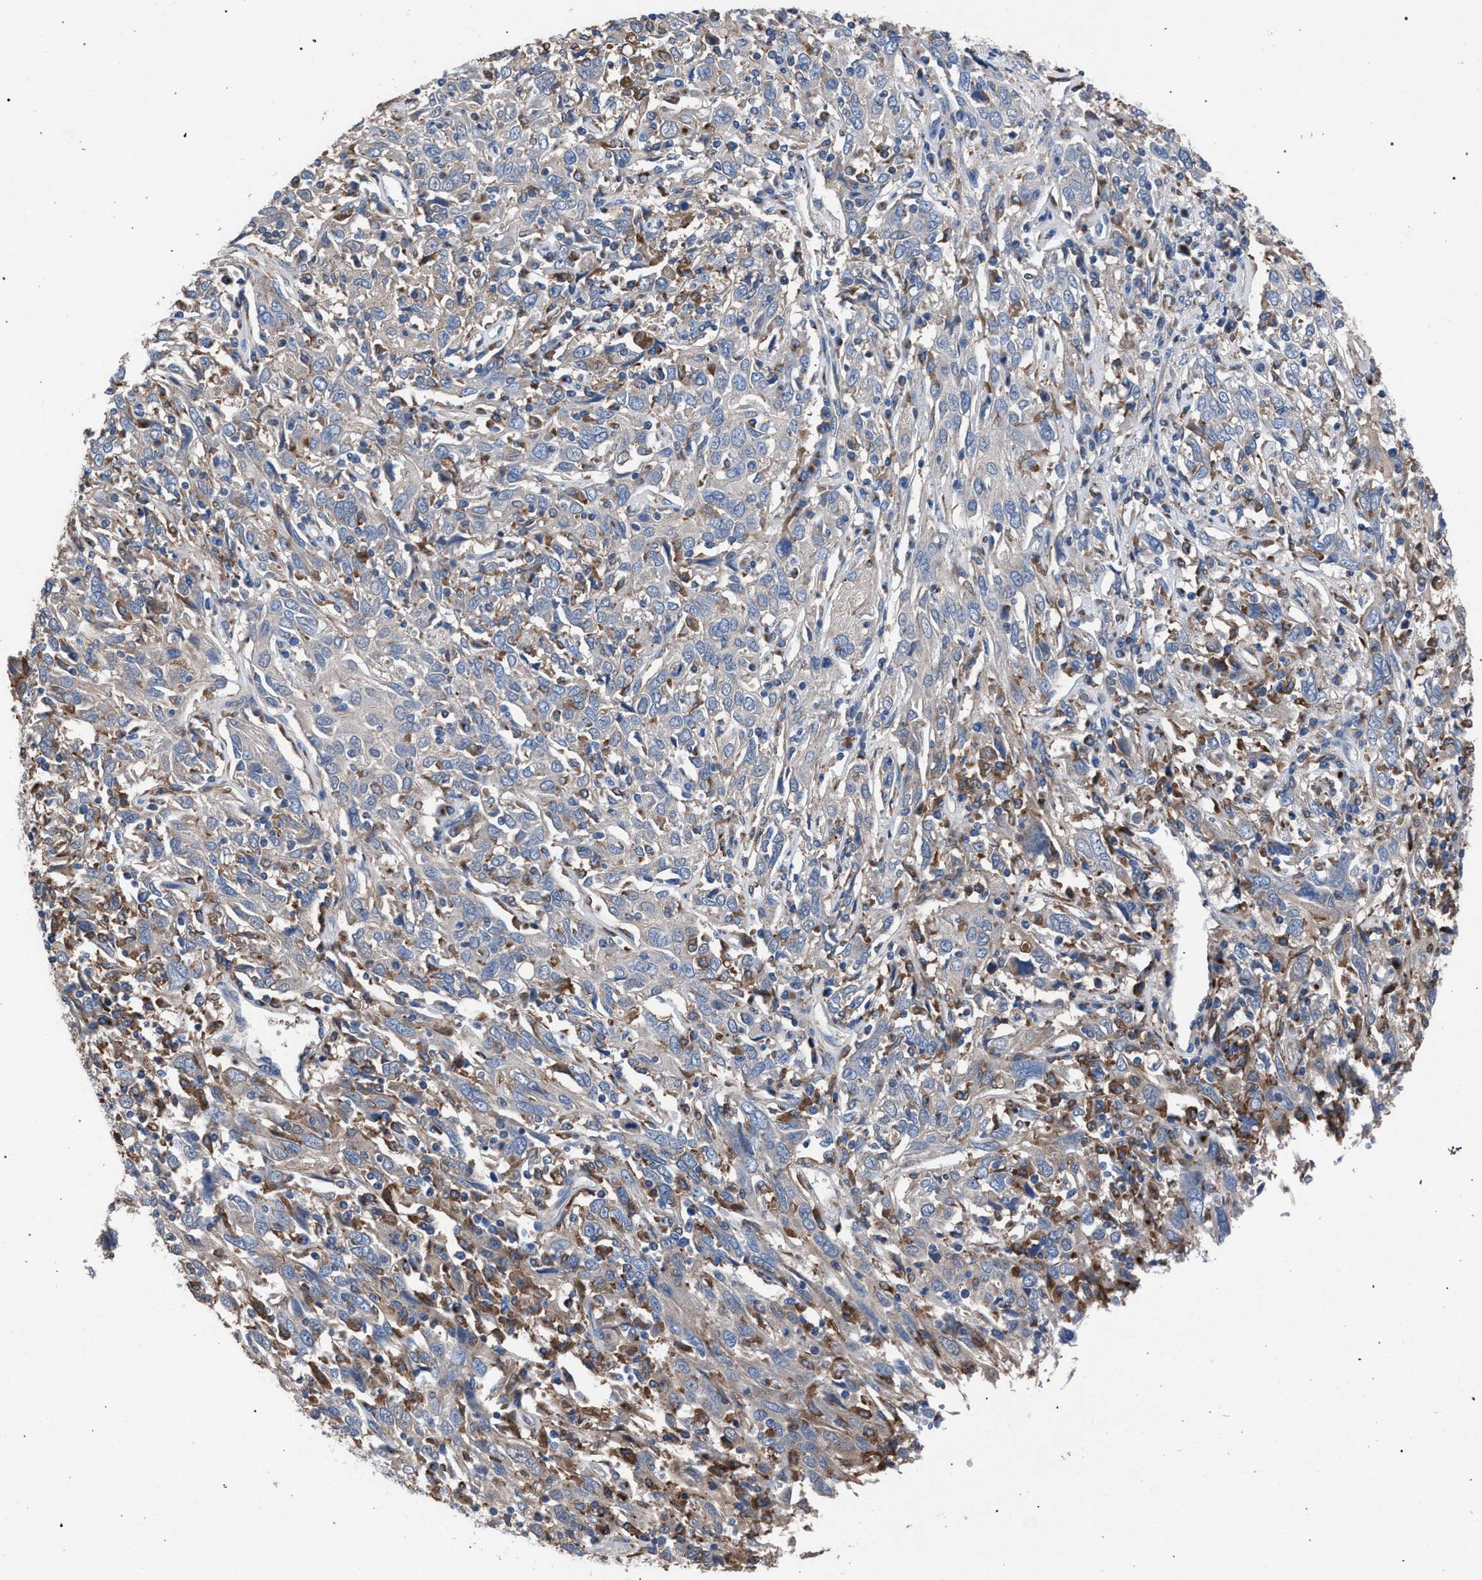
{"staining": {"intensity": "negative", "quantity": "none", "location": "none"}, "tissue": "cervical cancer", "cell_type": "Tumor cells", "image_type": "cancer", "snomed": [{"axis": "morphology", "description": "Squamous cell carcinoma, NOS"}, {"axis": "topography", "description": "Cervix"}], "caption": "There is no significant staining in tumor cells of cervical cancer. (Stains: DAB (3,3'-diaminobenzidine) immunohistochemistry with hematoxylin counter stain, Microscopy: brightfield microscopy at high magnification).", "gene": "ATP6V0A1", "patient": {"sex": "female", "age": 46}}